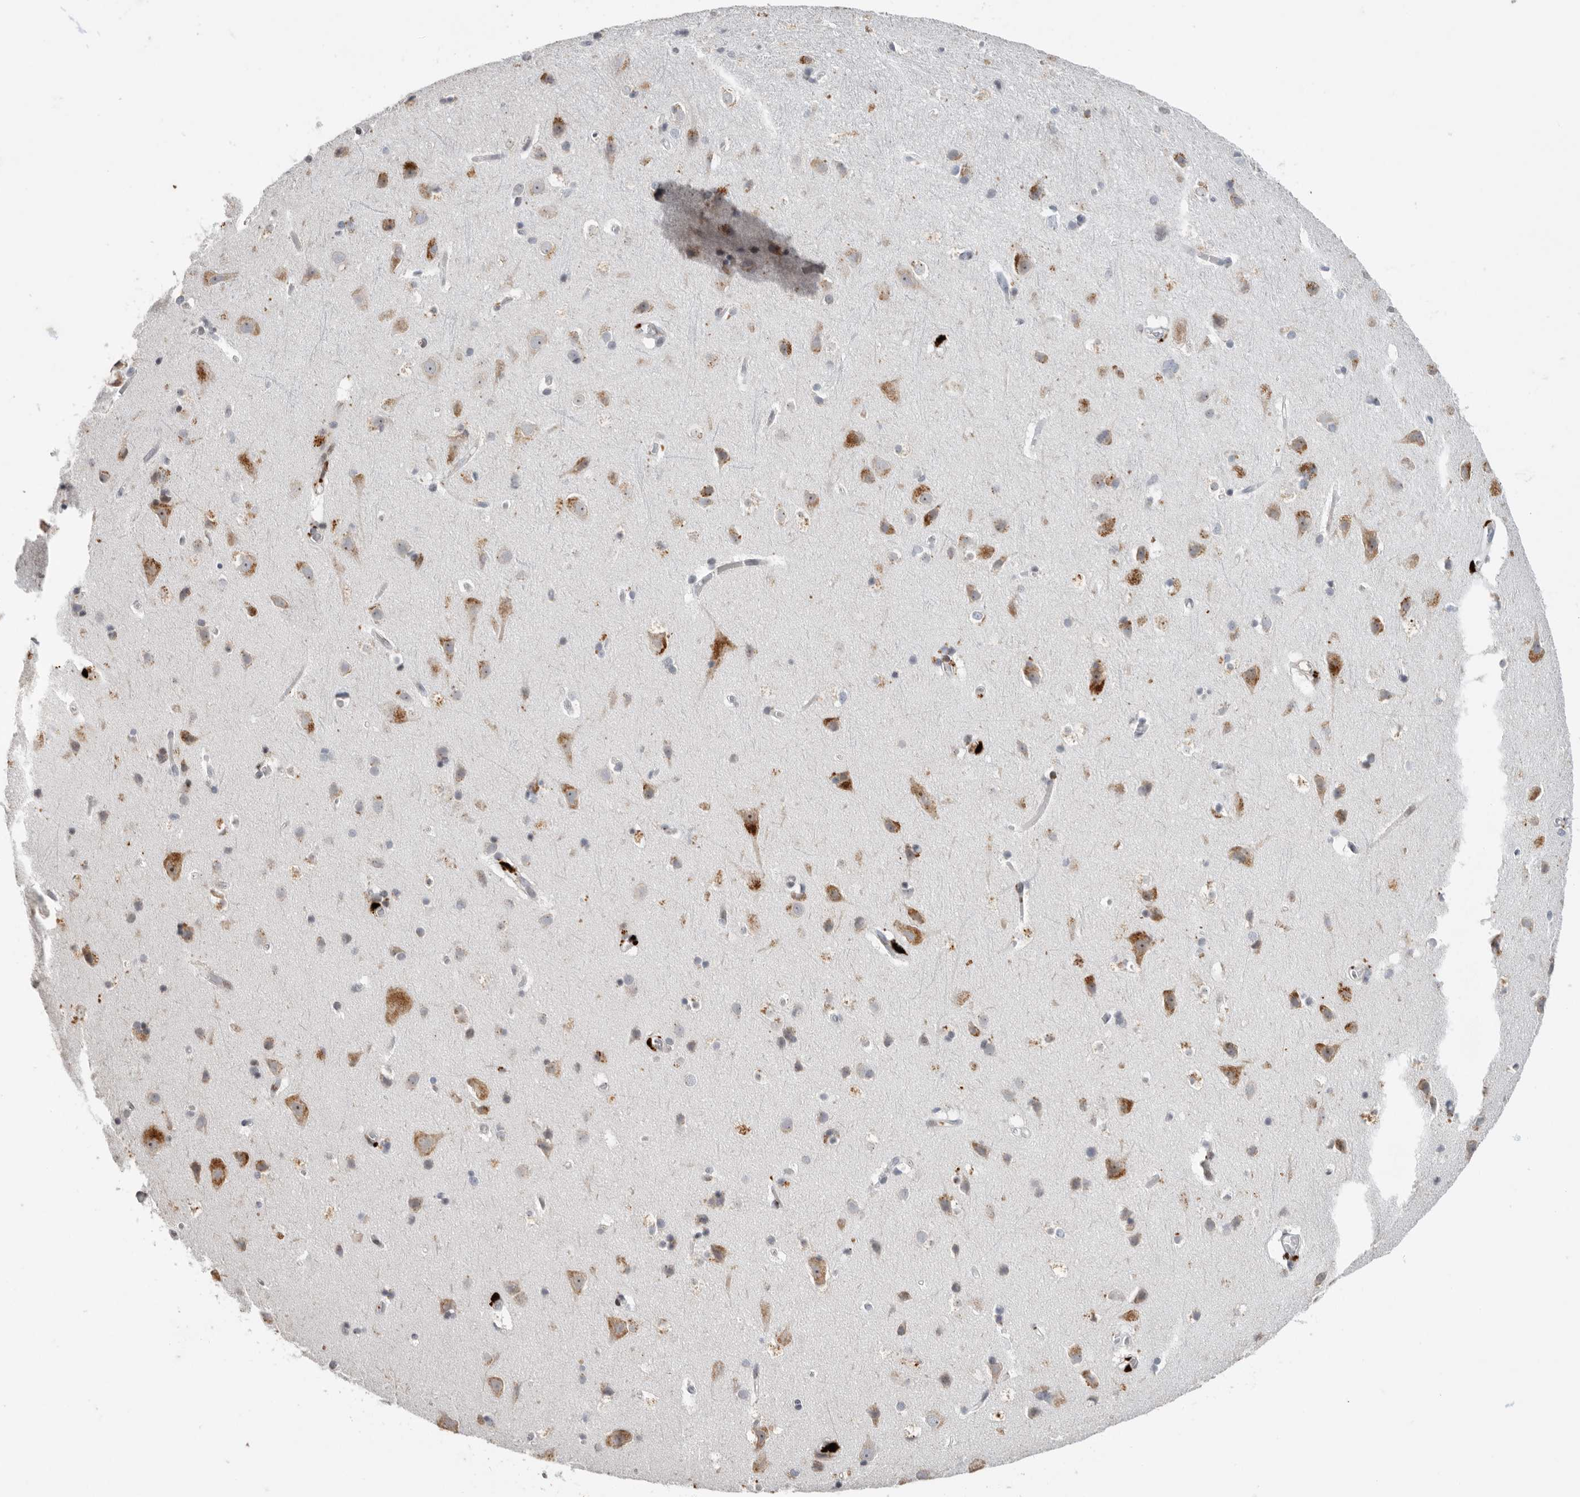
{"staining": {"intensity": "negative", "quantity": "none", "location": "none"}, "tissue": "cerebral cortex", "cell_type": "Endothelial cells", "image_type": "normal", "snomed": [{"axis": "morphology", "description": "Normal tissue, NOS"}, {"axis": "topography", "description": "Cerebral cortex"}], "caption": "Immunohistochemistry (IHC) of normal cerebral cortex demonstrates no staining in endothelial cells.", "gene": "FZD3", "patient": {"sex": "male", "age": 54}}